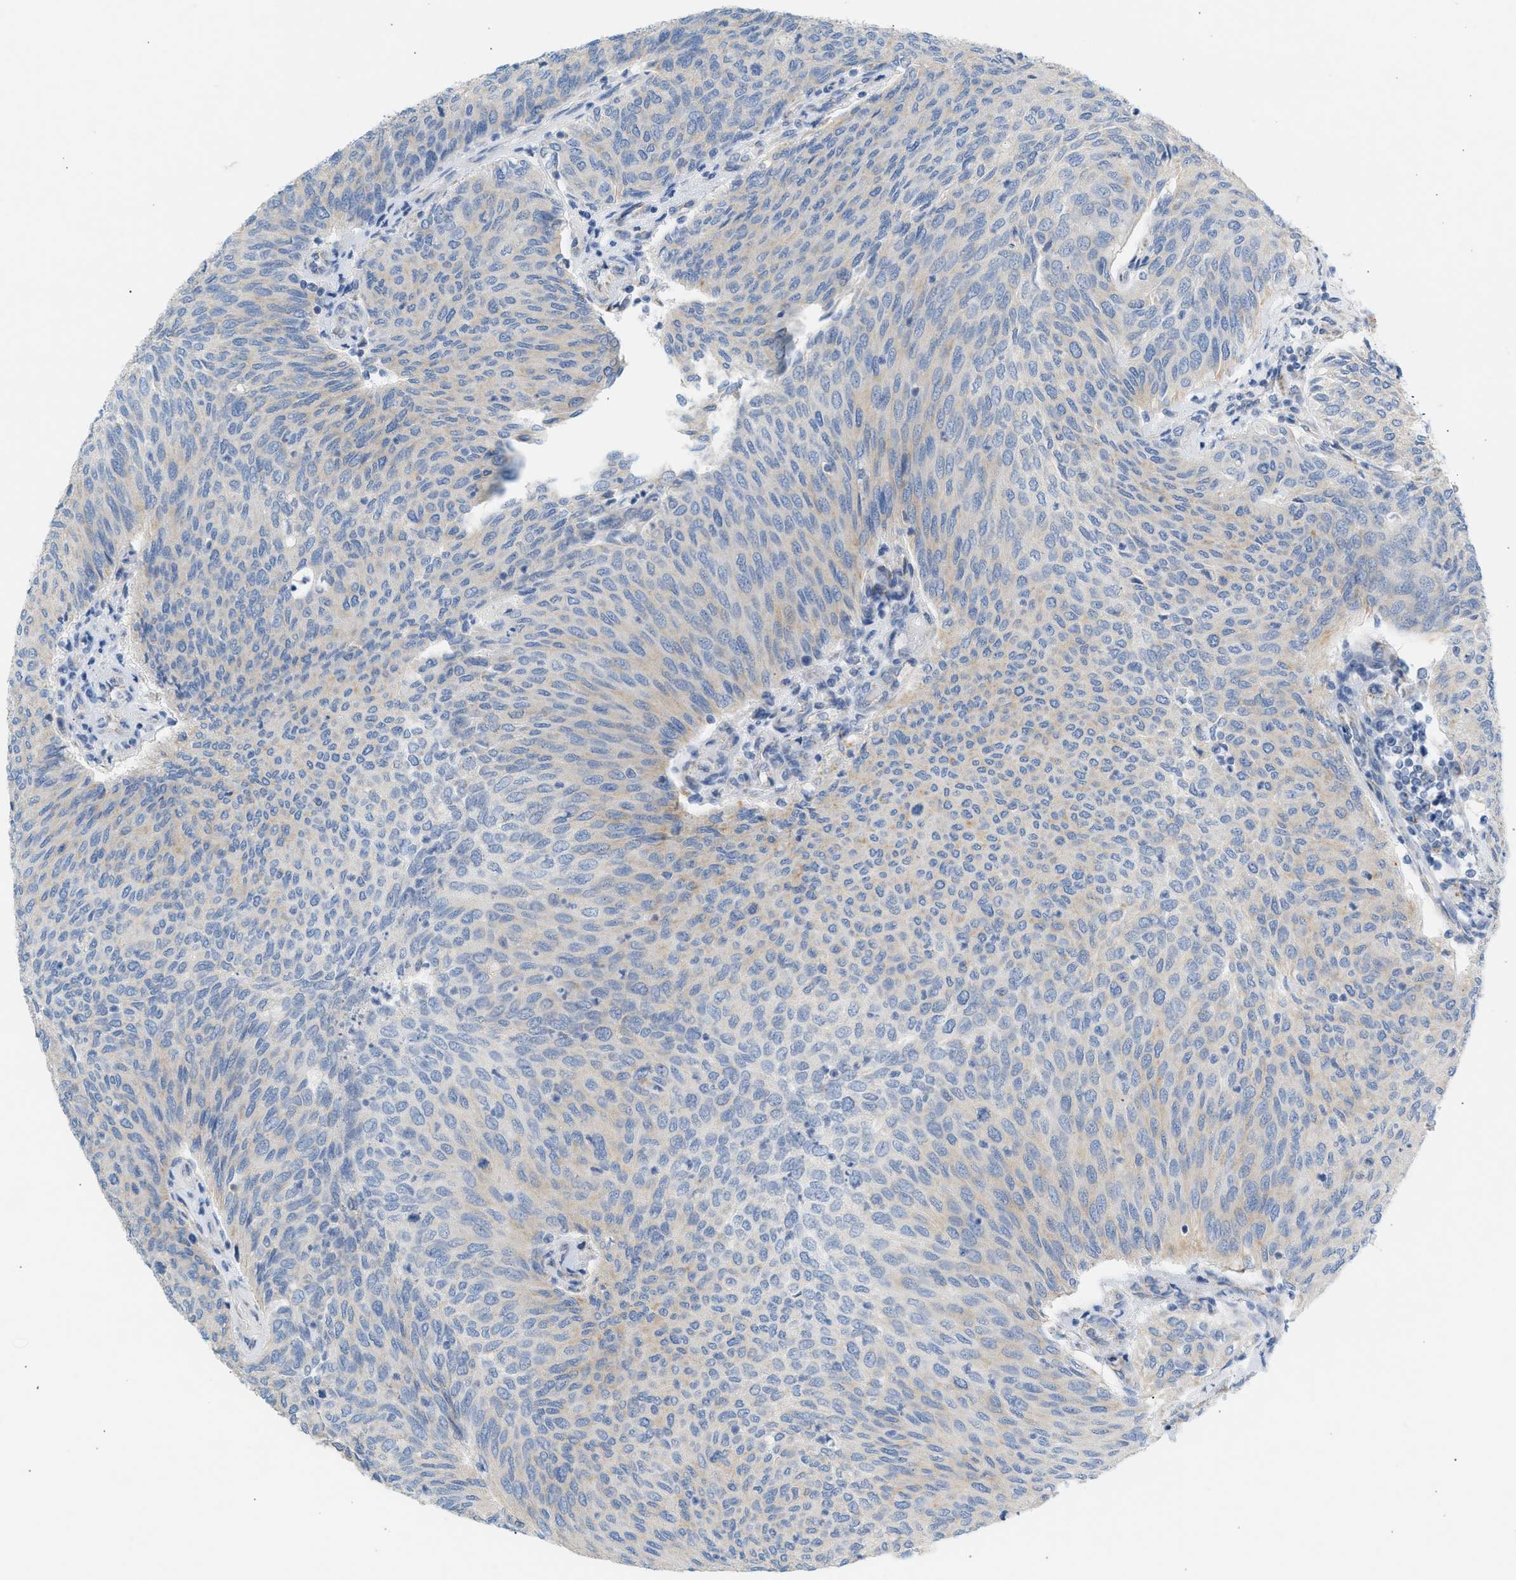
{"staining": {"intensity": "weak", "quantity": "<25%", "location": "cytoplasmic/membranous"}, "tissue": "urothelial cancer", "cell_type": "Tumor cells", "image_type": "cancer", "snomed": [{"axis": "morphology", "description": "Urothelial carcinoma, Low grade"}, {"axis": "topography", "description": "Urinary bladder"}], "caption": "IHC micrograph of low-grade urothelial carcinoma stained for a protein (brown), which demonstrates no staining in tumor cells.", "gene": "NDUFS8", "patient": {"sex": "female", "age": 79}}